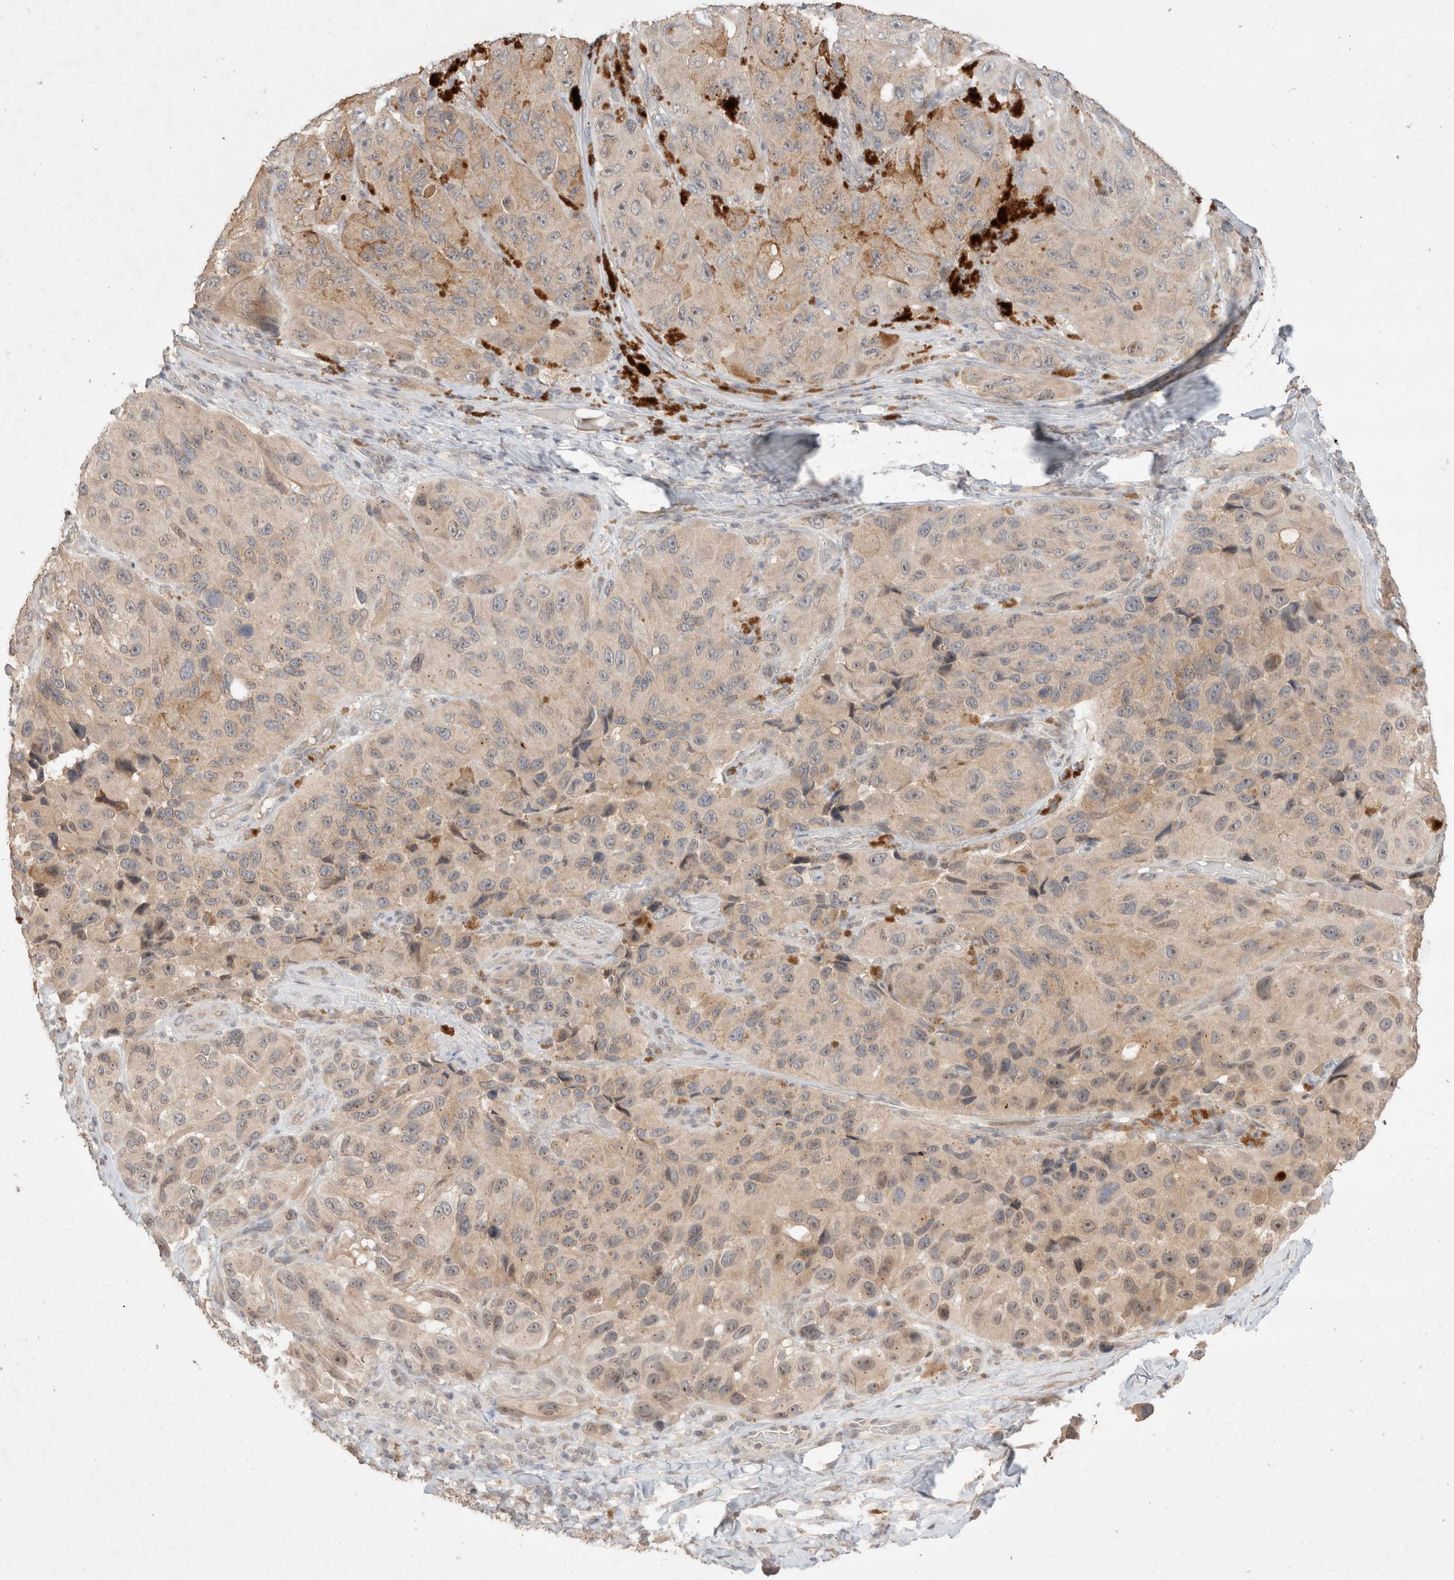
{"staining": {"intensity": "weak", "quantity": ">75%", "location": "cytoplasmic/membranous"}, "tissue": "melanoma", "cell_type": "Tumor cells", "image_type": "cancer", "snomed": [{"axis": "morphology", "description": "Malignant melanoma, NOS"}, {"axis": "topography", "description": "Skin"}], "caption": "Protein analysis of melanoma tissue displays weak cytoplasmic/membranous expression in approximately >75% of tumor cells. The staining is performed using DAB brown chromogen to label protein expression. The nuclei are counter-stained blue using hematoxylin.", "gene": "TRIM41", "patient": {"sex": "female", "age": 73}}